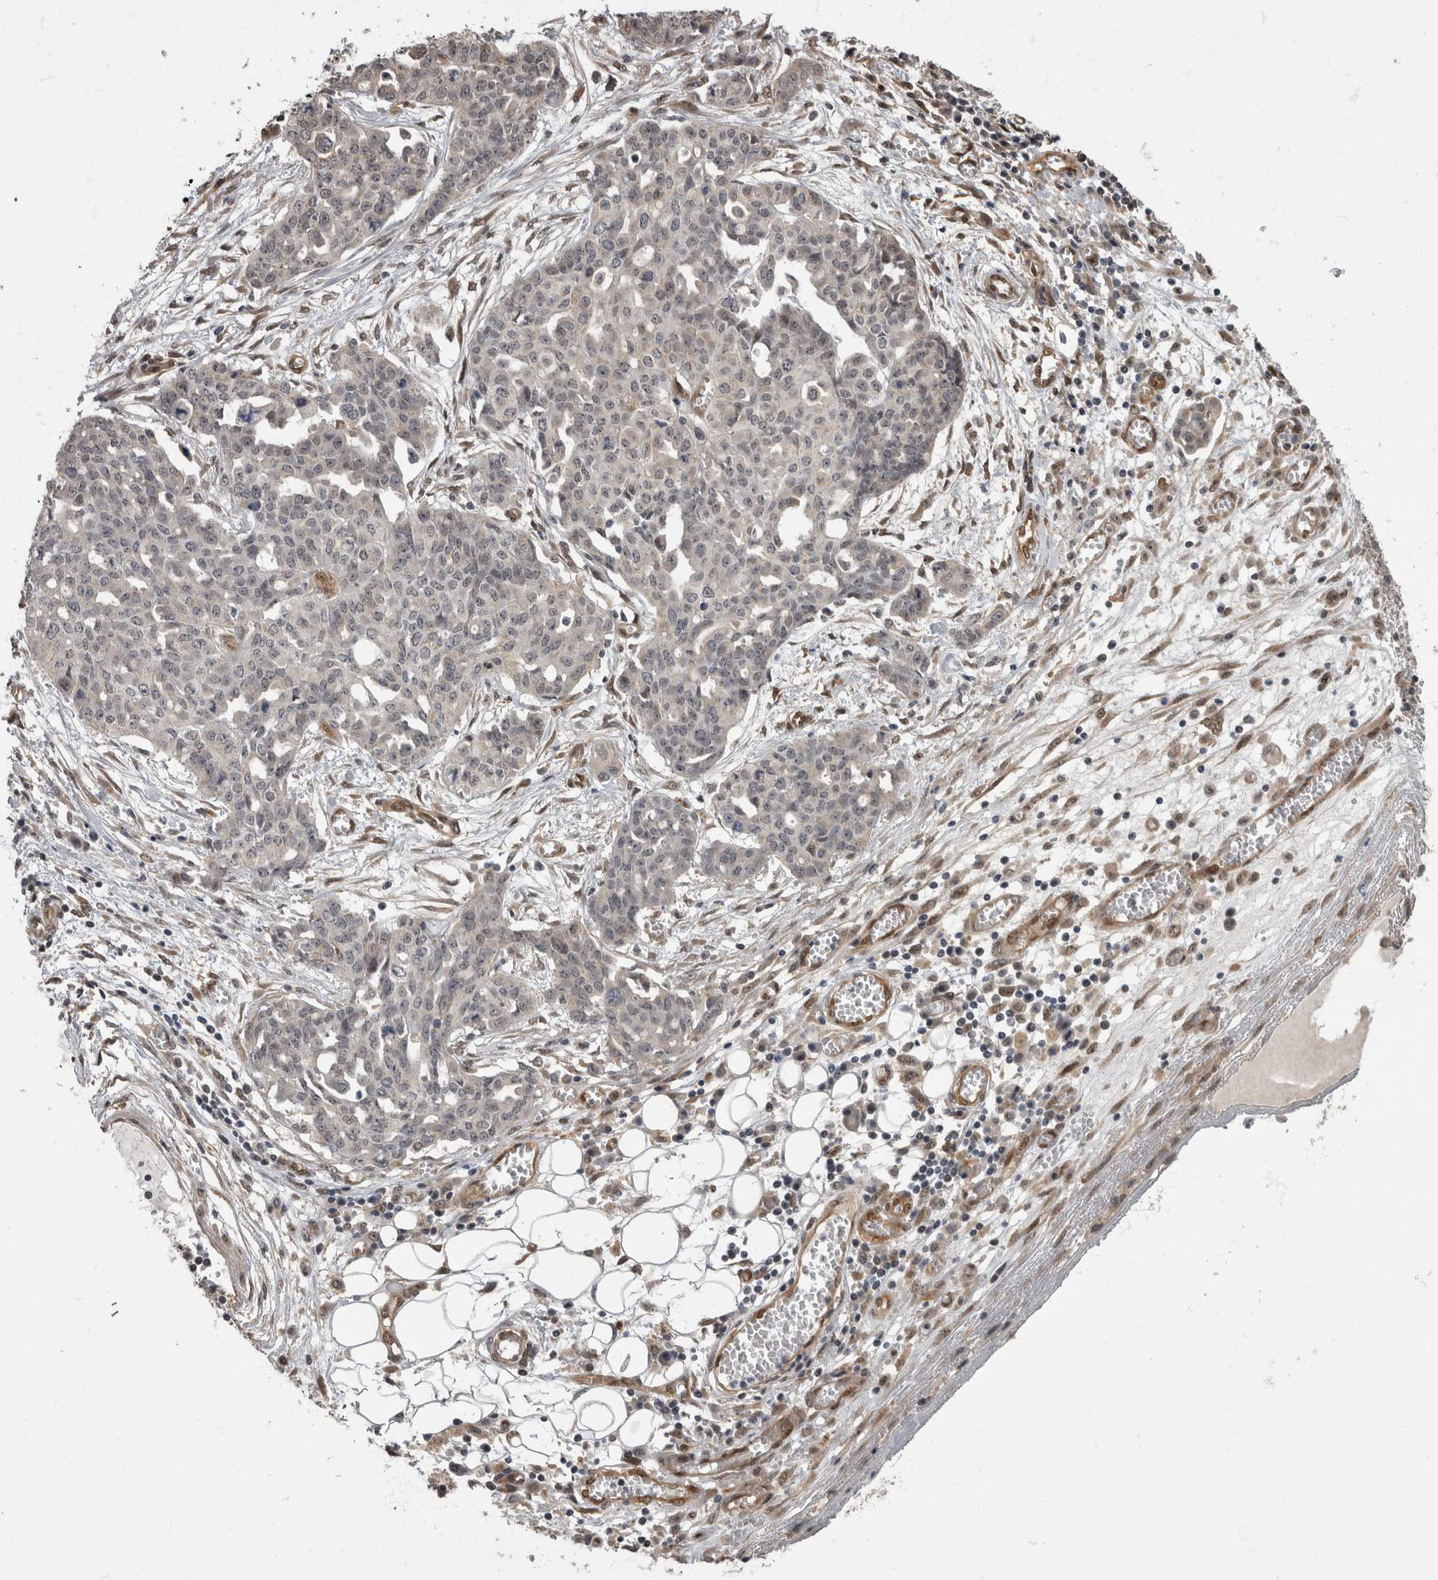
{"staining": {"intensity": "negative", "quantity": "none", "location": "none"}, "tissue": "ovarian cancer", "cell_type": "Tumor cells", "image_type": "cancer", "snomed": [{"axis": "morphology", "description": "Cystadenocarcinoma, serous, NOS"}, {"axis": "topography", "description": "Soft tissue"}, {"axis": "topography", "description": "Ovary"}], "caption": "Tumor cells are negative for brown protein staining in serous cystadenocarcinoma (ovarian). The staining is performed using DAB brown chromogen with nuclei counter-stained in using hematoxylin.", "gene": "AKT3", "patient": {"sex": "female", "age": 57}}